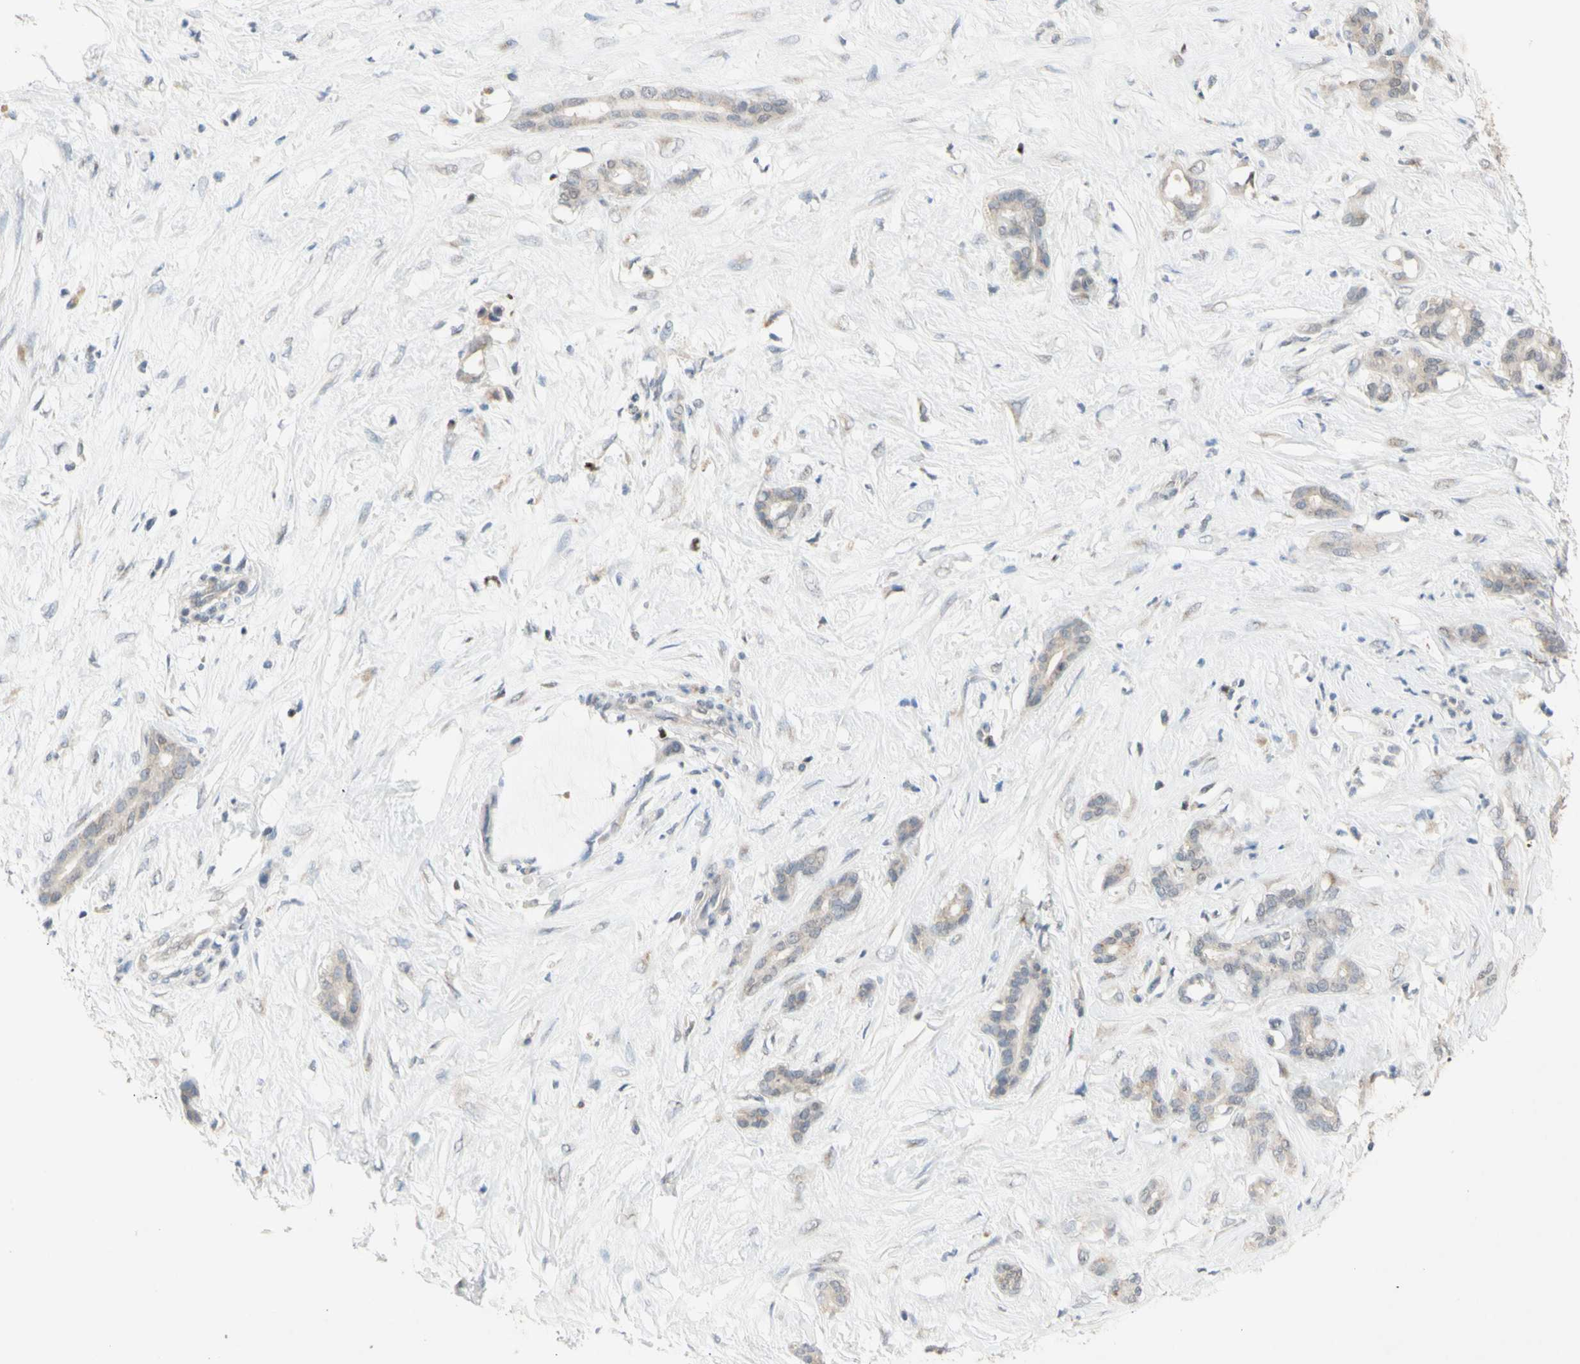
{"staining": {"intensity": "weak", "quantity": ">75%", "location": "cytoplasmic/membranous"}, "tissue": "pancreatic cancer", "cell_type": "Tumor cells", "image_type": "cancer", "snomed": [{"axis": "morphology", "description": "Adenocarcinoma, NOS"}, {"axis": "topography", "description": "Pancreas"}], "caption": "Protein staining of adenocarcinoma (pancreatic) tissue displays weak cytoplasmic/membranous positivity in about >75% of tumor cells.", "gene": "NLRP1", "patient": {"sex": "male", "age": 41}}